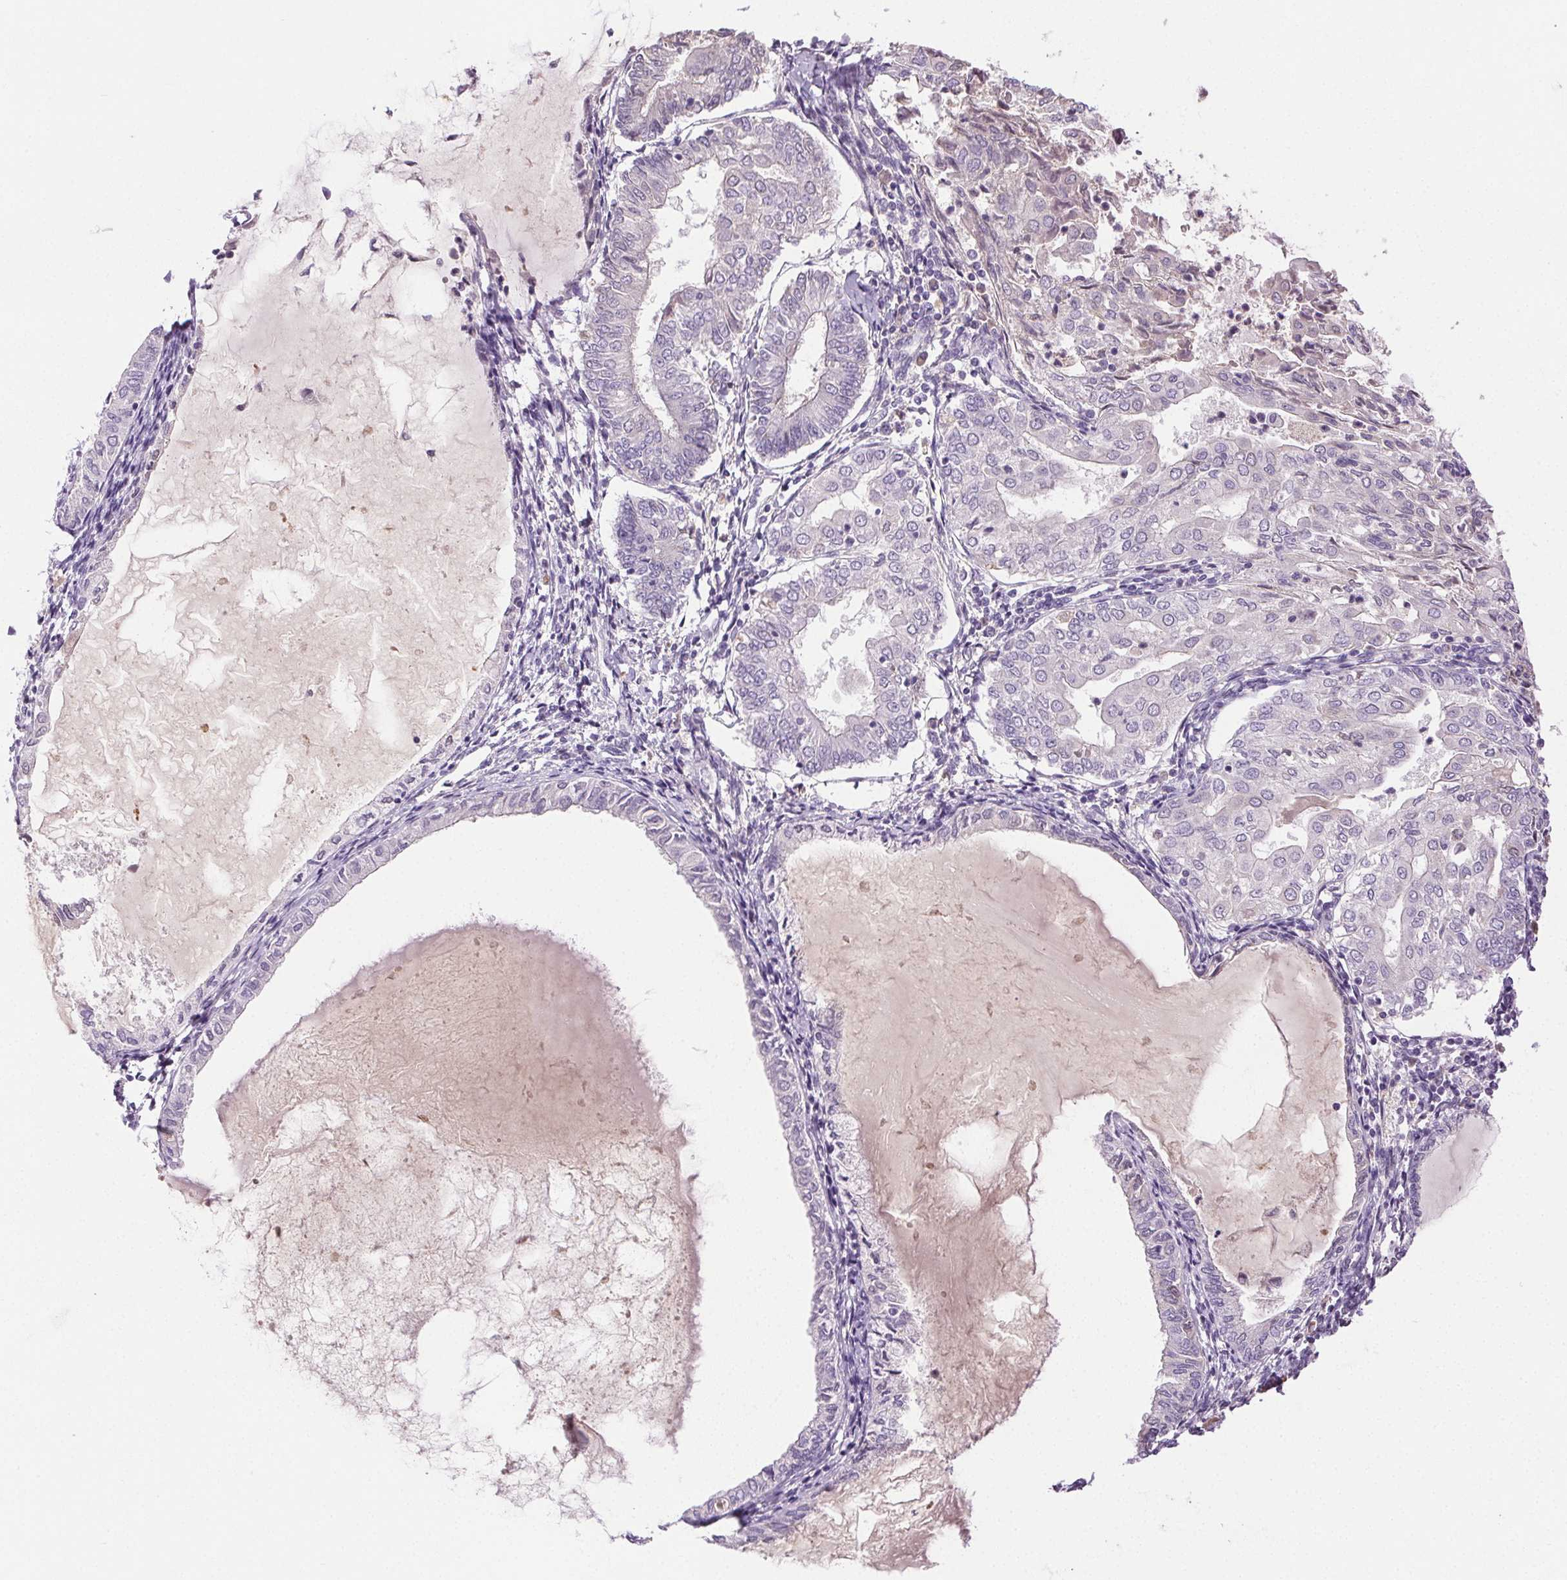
{"staining": {"intensity": "negative", "quantity": "none", "location": "none"}, "tissue": "endometrial cancer", "cell_type": "Tumor cells", "image_type": "cancer", "snomed": [{"axis": "morphology", "description": "Adenocarcinoma, NOS"}, {"axis": "topography", "description": "Endometrium"}], "caption": "Immunohistochemistry (IHC) of human adenocarcinoma (endometrial) displays no positivity in tumor cells. (DAB (3,3'-diaminobenzidine) immunohistochemistry (IHC) with hematoxylin counter stain).", "gene": "BPIFB2", "patient": {"sex": "female", "age": 68}}